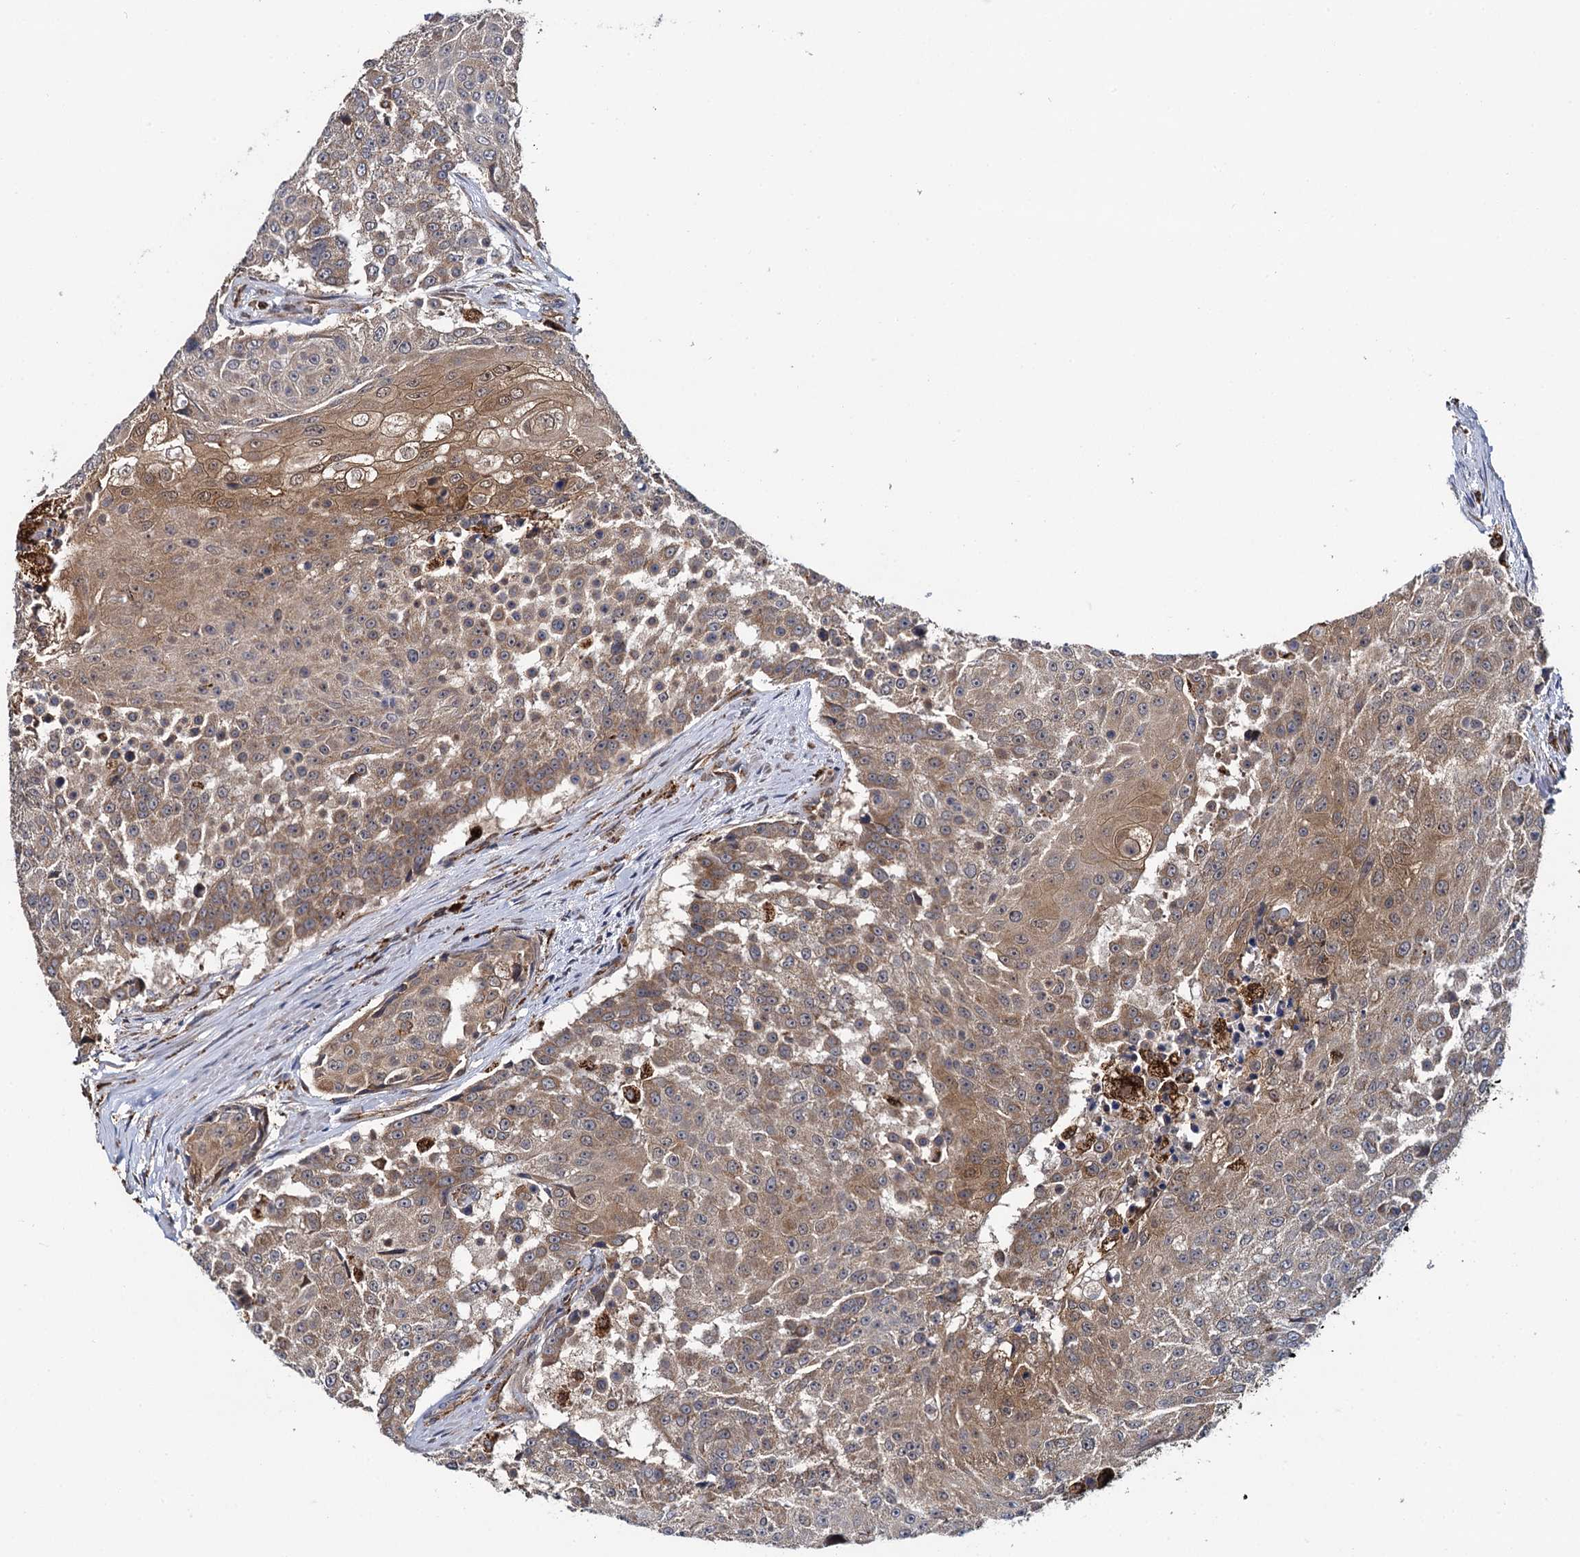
{"staining": {"intensity": "moderate", "quantity": ">75%", "location": "cytoplasmic/membranous"}, "tissue": "urothelial cancer", "cell_type": "Tumor cells", "image_type": "cancer", "snomed": [{"axis": "morphology", "description": "Urothelial carcinoma, High grade"}, {"axis": "topography", "description": "Urinary bladder"}], "caption": "High-magnification brightfield microscopy of high-grade urothelial carcinoma stained with DAB (3,3'-diaminobenzidine) (brown) and counterstained with hematoxylin (blue). tumor cells exhibit moderate cytoplasmic/membranous staining is present in about>75% of cells.", "gene": "UFM1", "patient": {"sex": "female", "age": 63}}